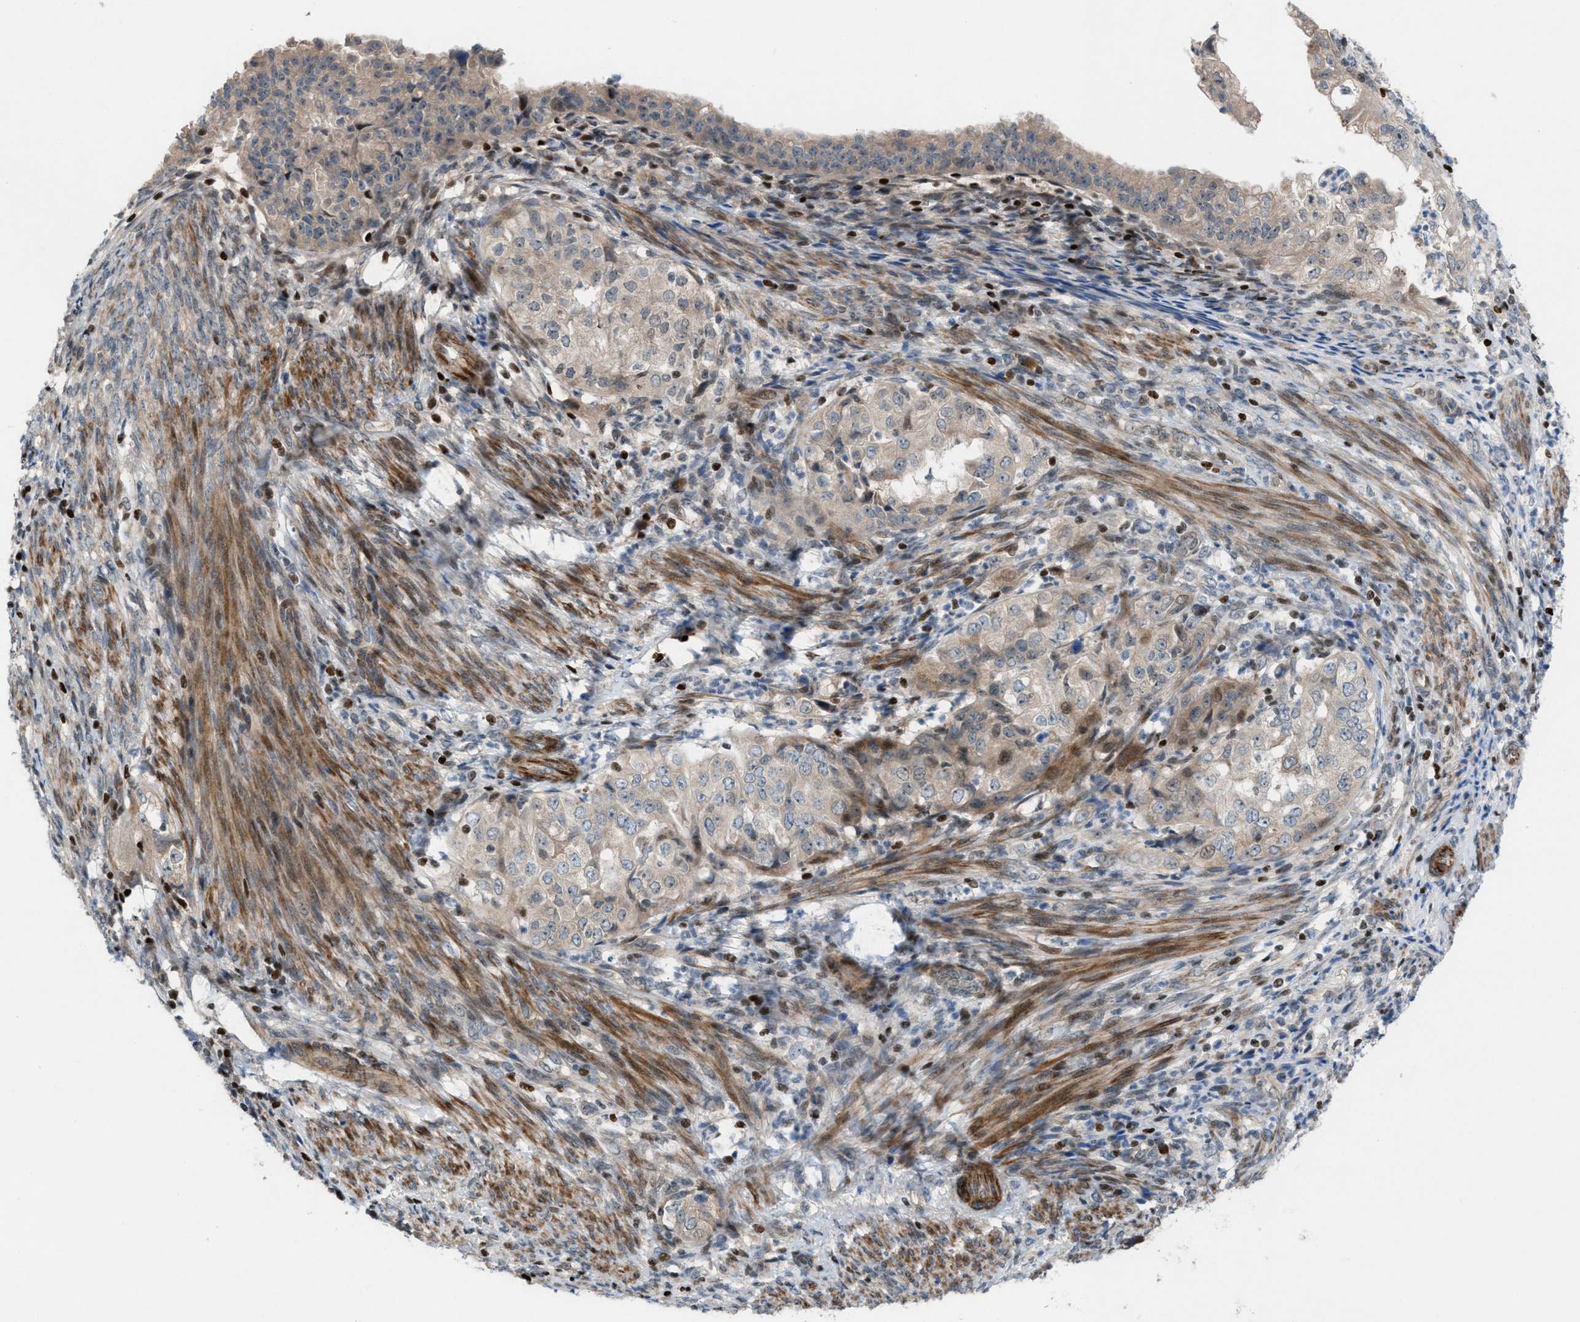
{"staining": {"intensity": "weak", "quantity": "<25%", "location": "cytoplasmic/membranous"}, "tissue": "endometrial cancer", "cell_type": "Tumor cells", "image_type": "cancer", "snomed": [{"axis": "morphology", "description": "Adenocarcinoma, NOS"}, {"axis": "topography", "description": "Endometrium"}], "caption": "Immunohistochemical staining of human endometrial cancer demonstrates no significant positivity in tumor cells.", "gene": "ZNF276", "patient": {"sex": "female", "age": 85}}